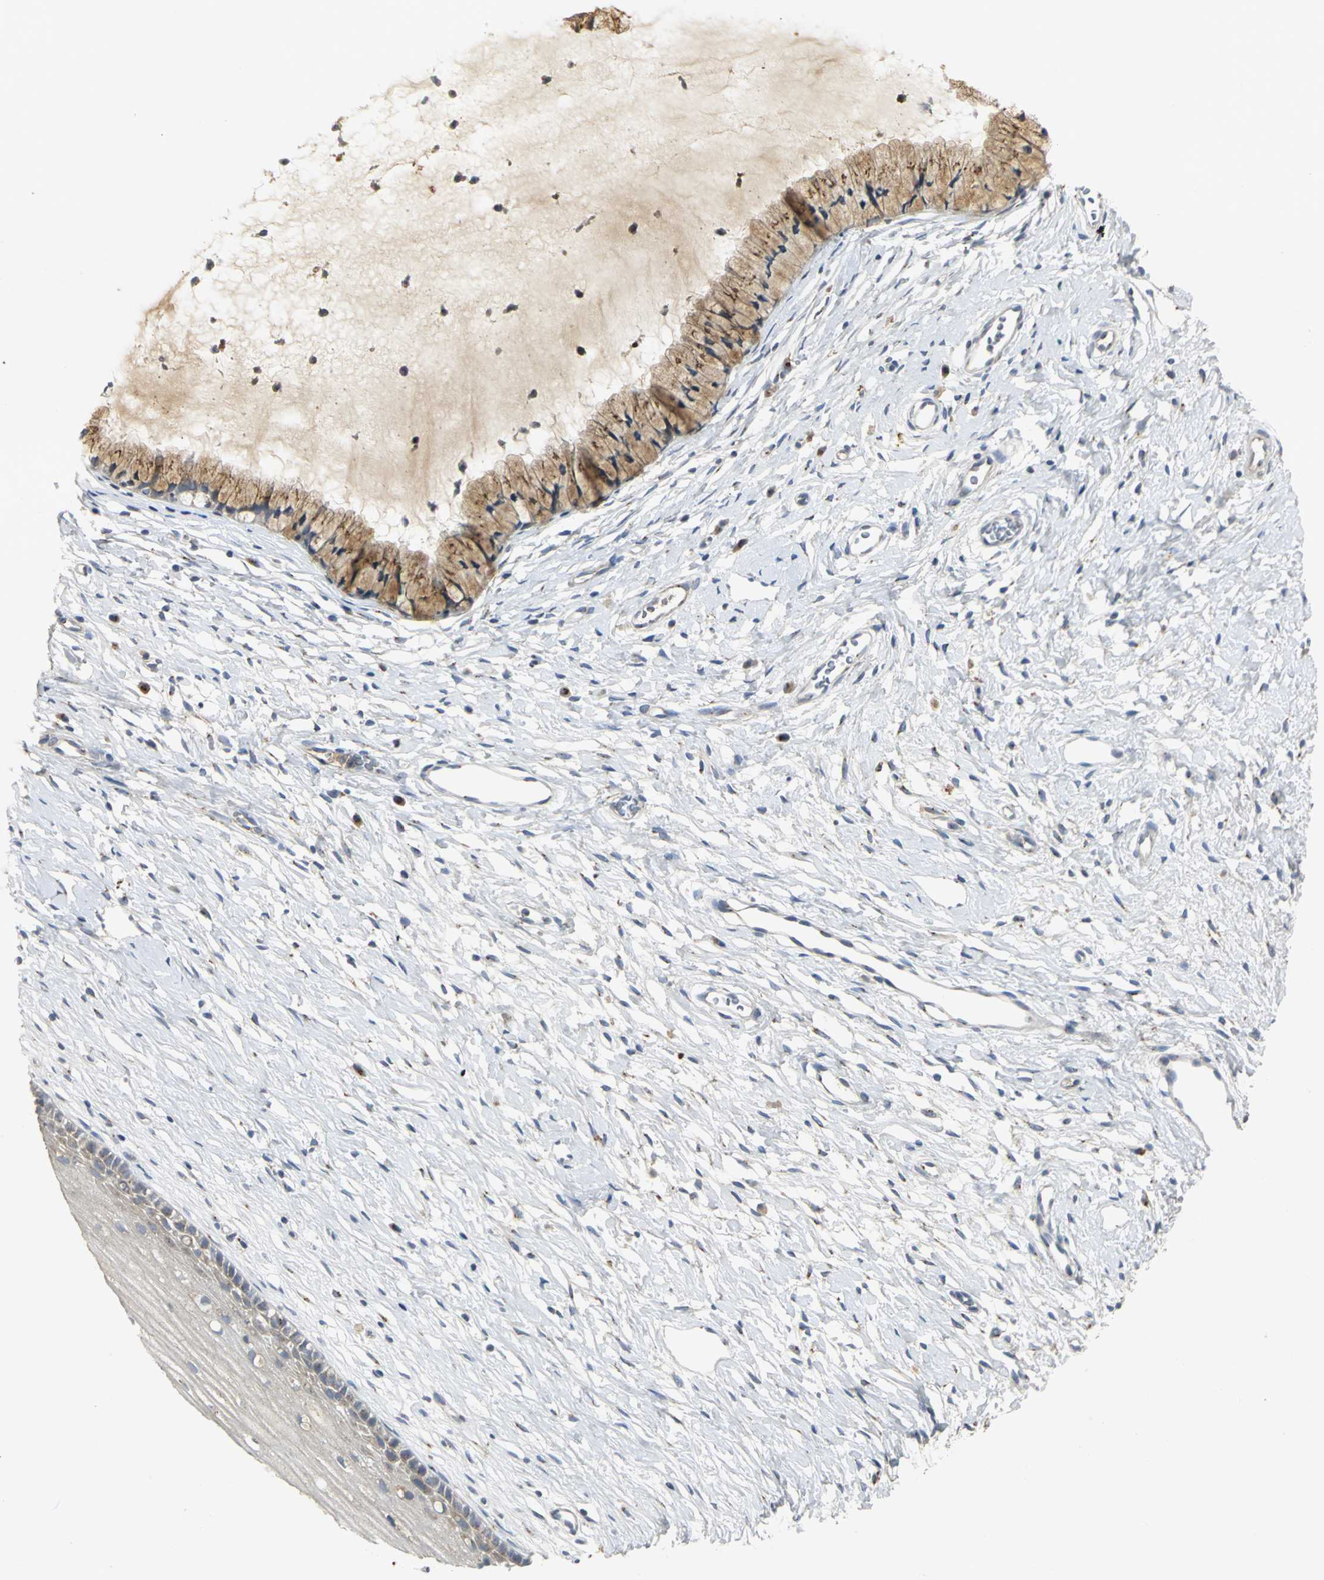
{"staining": {"intensity": "moderate", "quantity": ">75%", "location": "cytoplasmic/membranous"}, "tissue": "cervix", "cell_type": "Glandular cells", "image_type": "normal", "snomed": [{"axis": "morphology", "description": "Normal tissue, NOS"}, {"axis": "topography", "description": "Cervix"}], "caption": "A micrograph of cervix stained for a protein demonstrates moderate cytoplasmic/membranous brown staining in glandular cells.", "gene": "TM9SF2", "patient": {"sex": "female", "age": 46}}